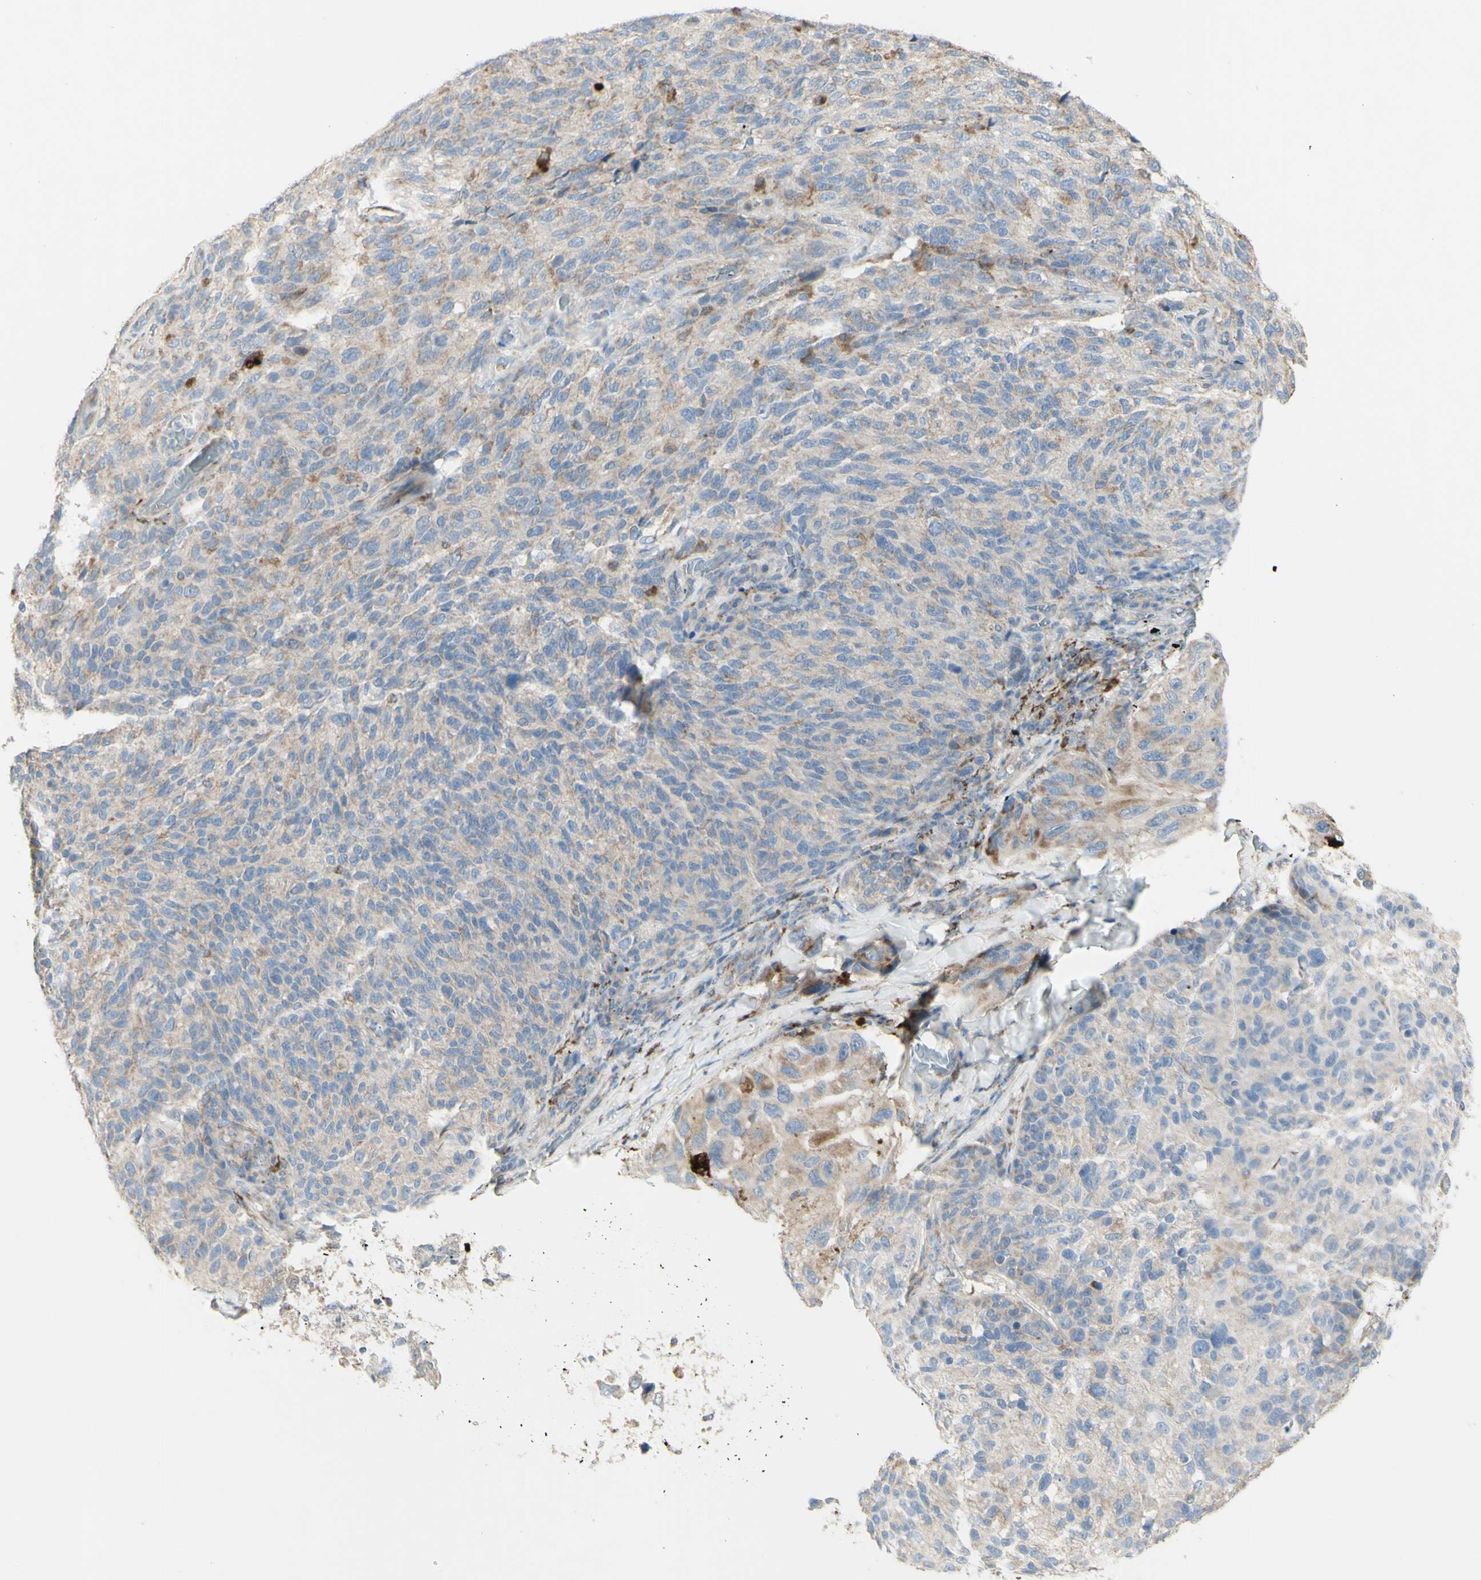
{"staining": {"intensity": "moderate", "quantity": "<25%", "location": "cytoplasmic/membranous"}, "tissue": "melanoma", "cell_type": "Tumor cells", "image_type": "cancer", "snomed": [{"axis": "morphology", "description": "Malignant melanoma, NOS"}, {"axis": "topography", "description": "Skin"}], "caption": "Immunohistochemical staining of malignant melanoma demonstrates low levels of moderate cytoplasmic/membranous protein expression in about <25% of tumor cells. (Brightfield microscopy of DAB IHC at high magnification).", "gene": "CNTNAP1", "patient": {"sex": "female", "age": 73}}